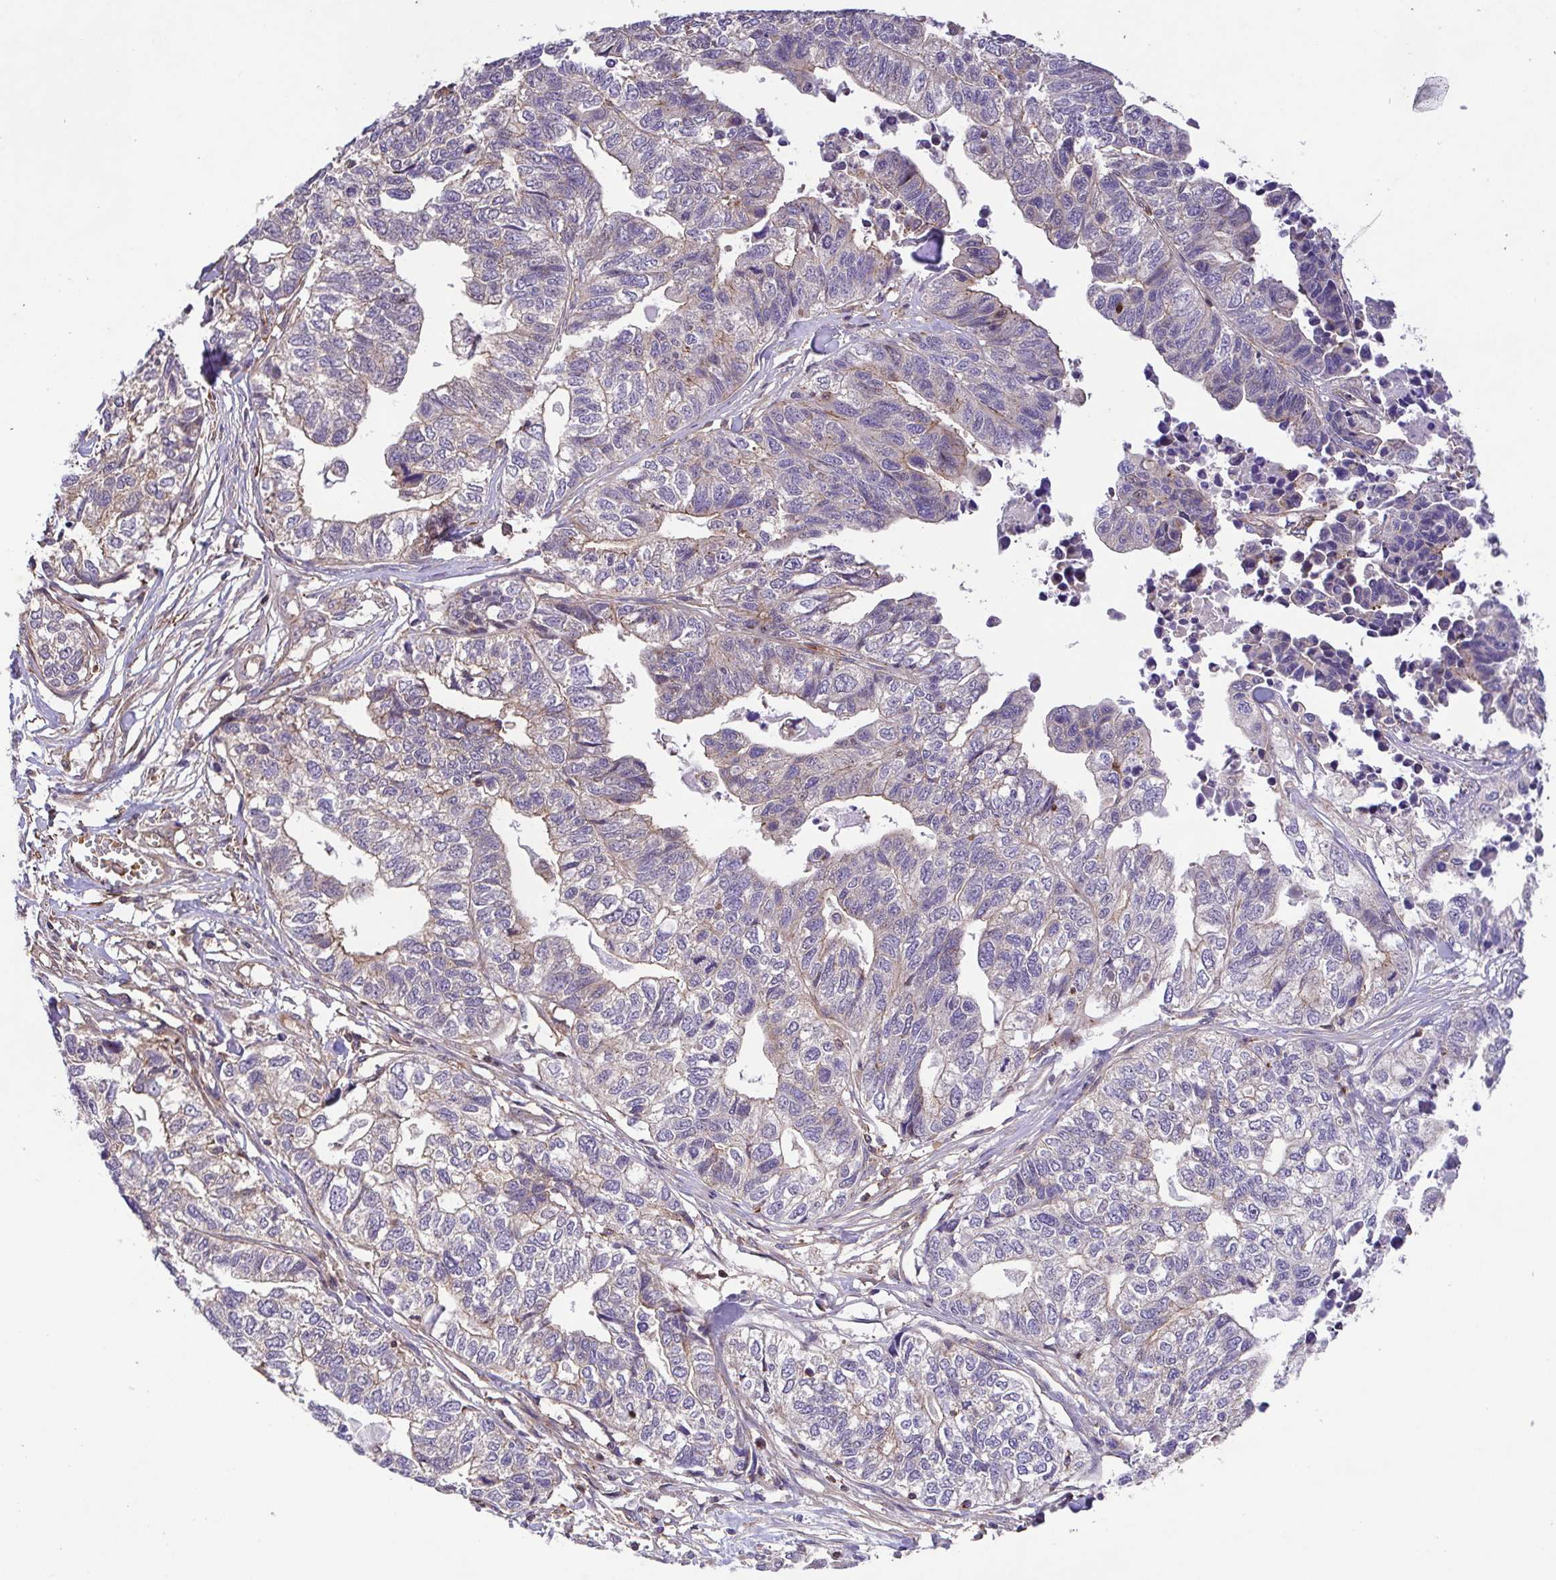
{"staining": {"intensity": "weak", "quantity": "<25%", "location": "cytoplasmic/membranous"}, "tissue": "stomach cancer", "cell_type": "Tumor cells", "image_type": "cancer", "snomed": [{"axis": "morphology", "description": "Adenocarcinoma, NOS"}, {"axis": "topography", "description": "Stomach, upper"}], "caption": "The histopathology image exhibits no significant staining in tumor cells of stomach adenocarcinoma.", "gene": "IDE", "patient": {"sex": "female", "age": 67}}